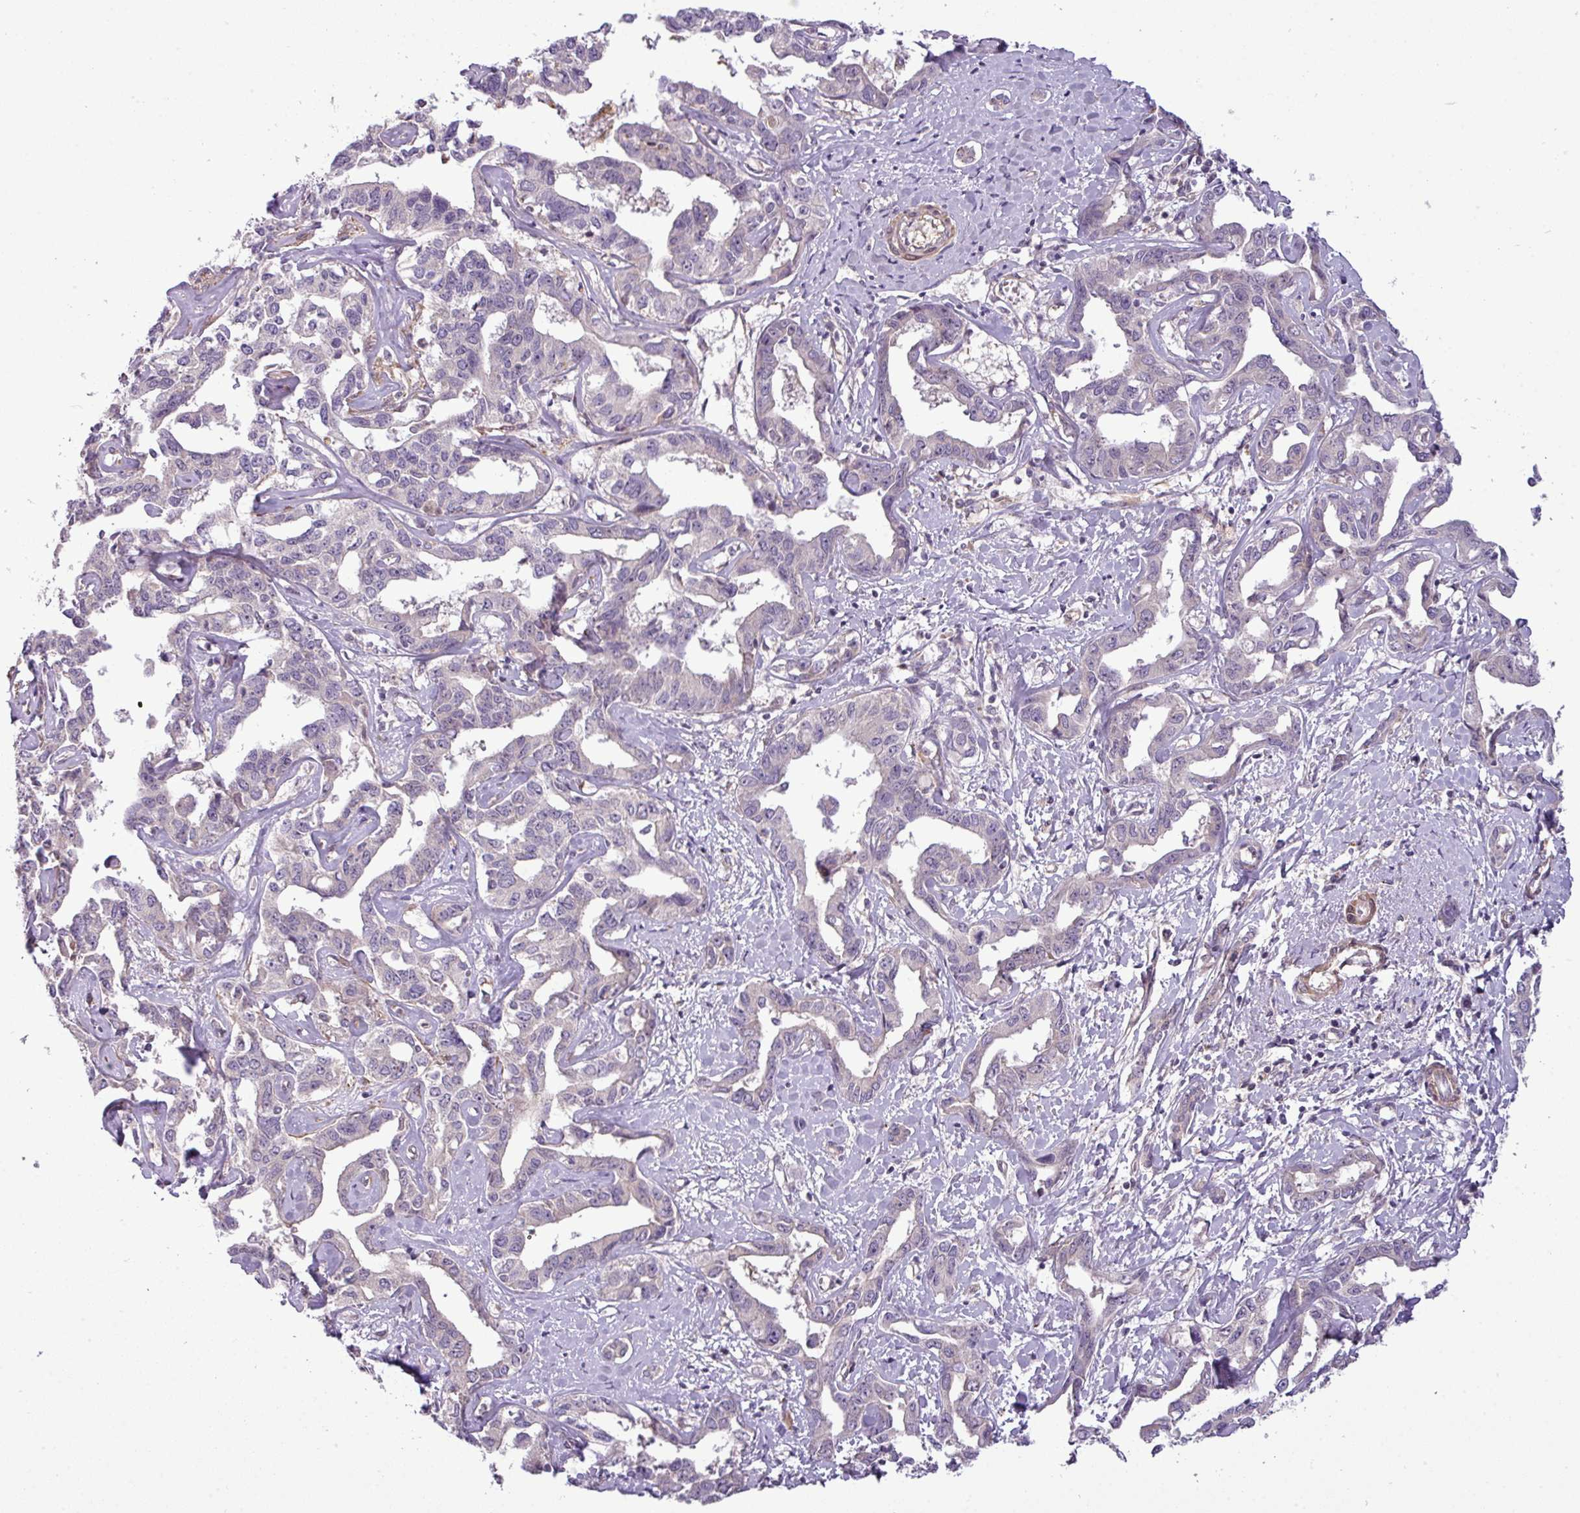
{"staining": {"intensity": "negative", "quantity": "none", "location": "none"}, "tissue": "liver cancer", "cell_type": "Tumor cells", "image_type": "cancer", "snomed": [{"axis": "morphology", "description": "Cholangiocarcinoma"}, {"axis": "topography", "description": "Liver"}], "caption": "Tumor cells show no significant protein positivity in liver cancer (cholangiocarcinoma).", "gene": "ZNF35", "patient": {"sex": "male", "age": 59}}